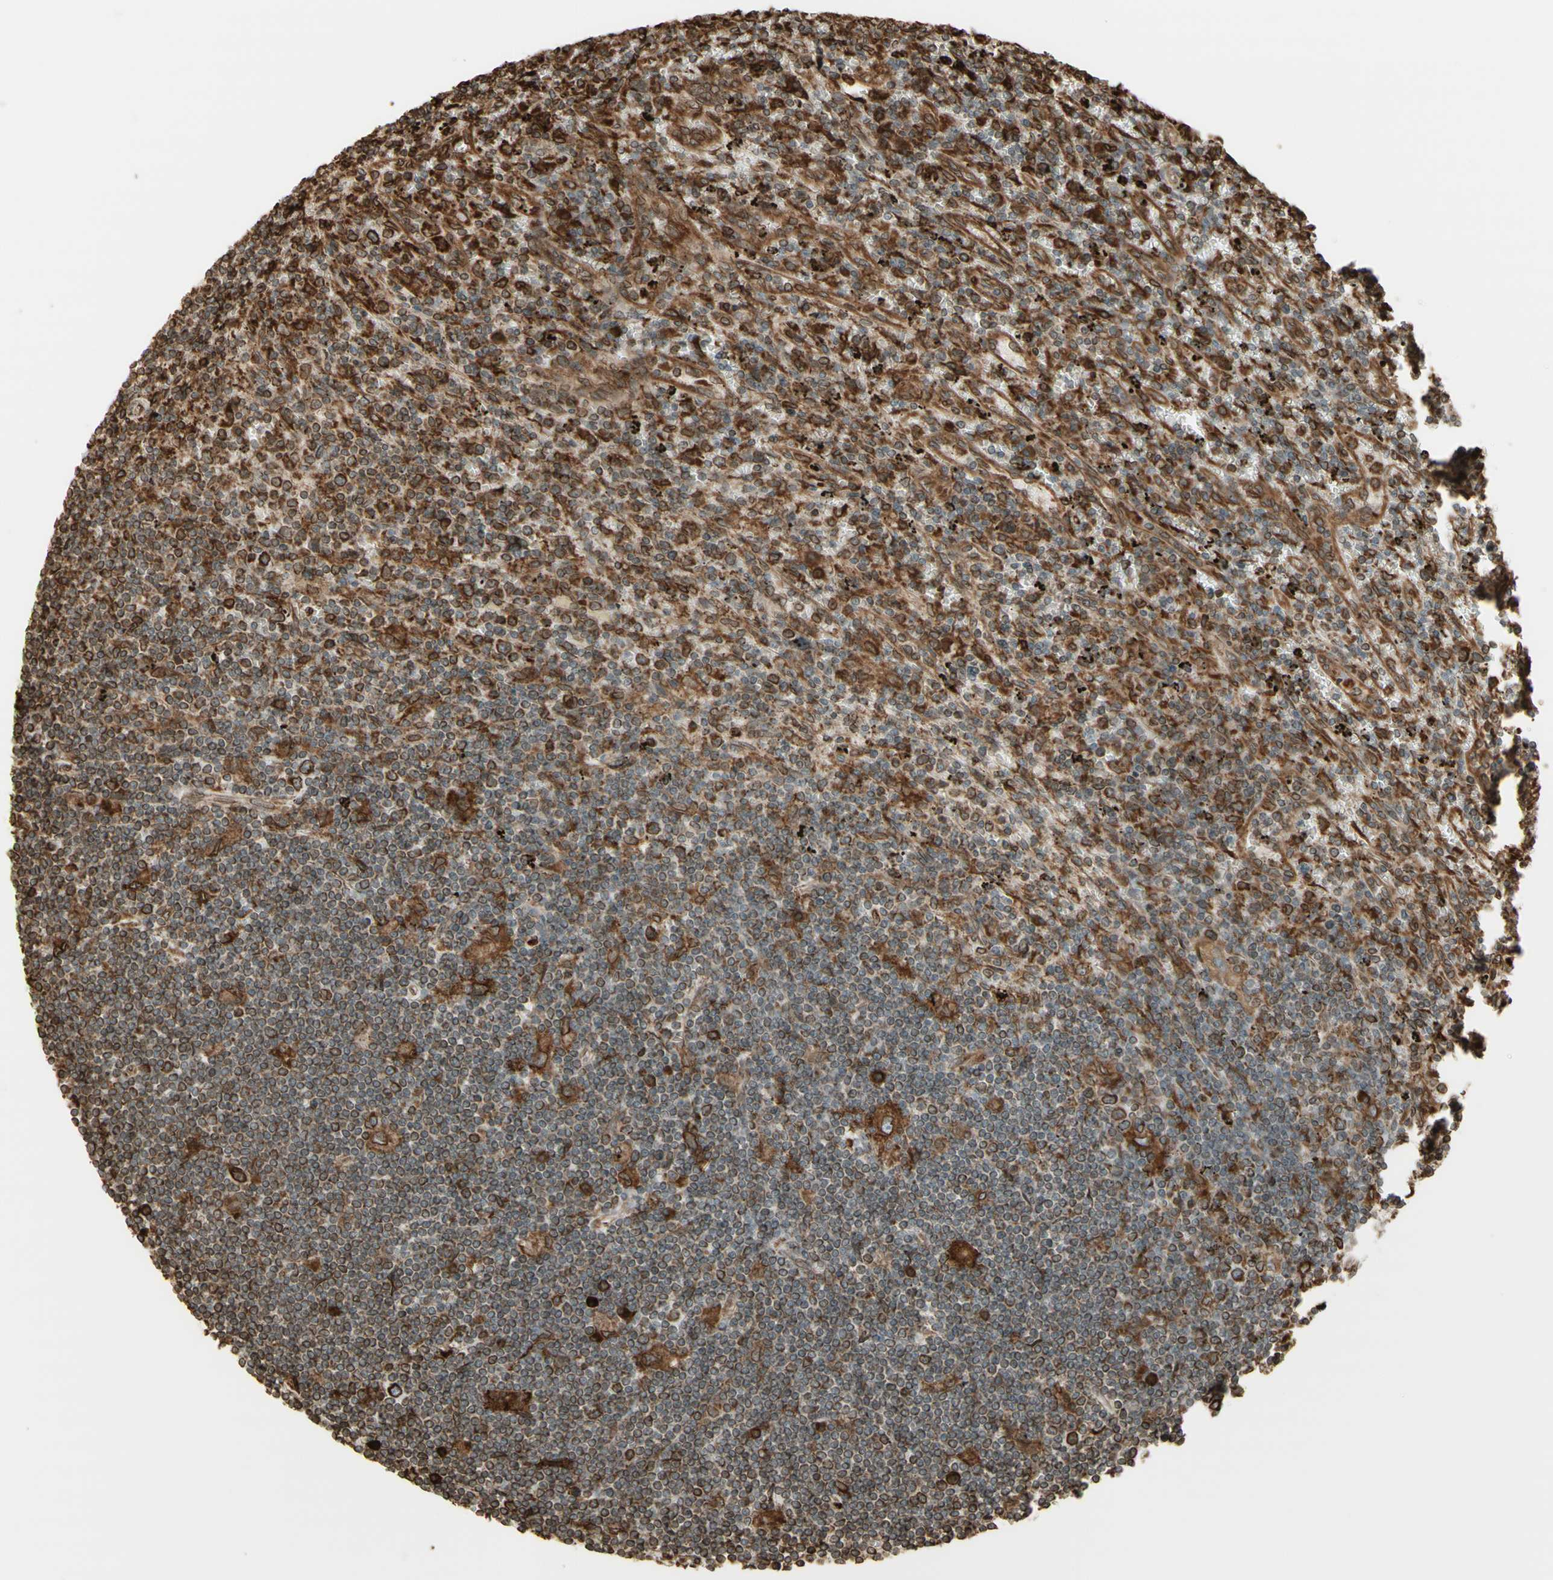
{"staining": {"intensity": "moderate", "quantity": "25%-75%", "location": "cytoplasmic/membranous"}, "tissue": "lymphoma", "cell_type": "Tumor cells", "image_type": "cancer", "snomed": [{"axis": "morphology", "description": "Malignant lymphoma, non-Hodgkin's type, Low grade"}, {"axis": "topography", "description": "Spleen"}], "caption": "This is a micrograph of immunohistochemistry staining of low-grade malignant lymphoma, non-Hodgkin's type, which shows moderate positivity in the cytoplasmic/membranous of tumor cells.", "gene": "CANX", "patient": {"sex": "male", "age": 76}}